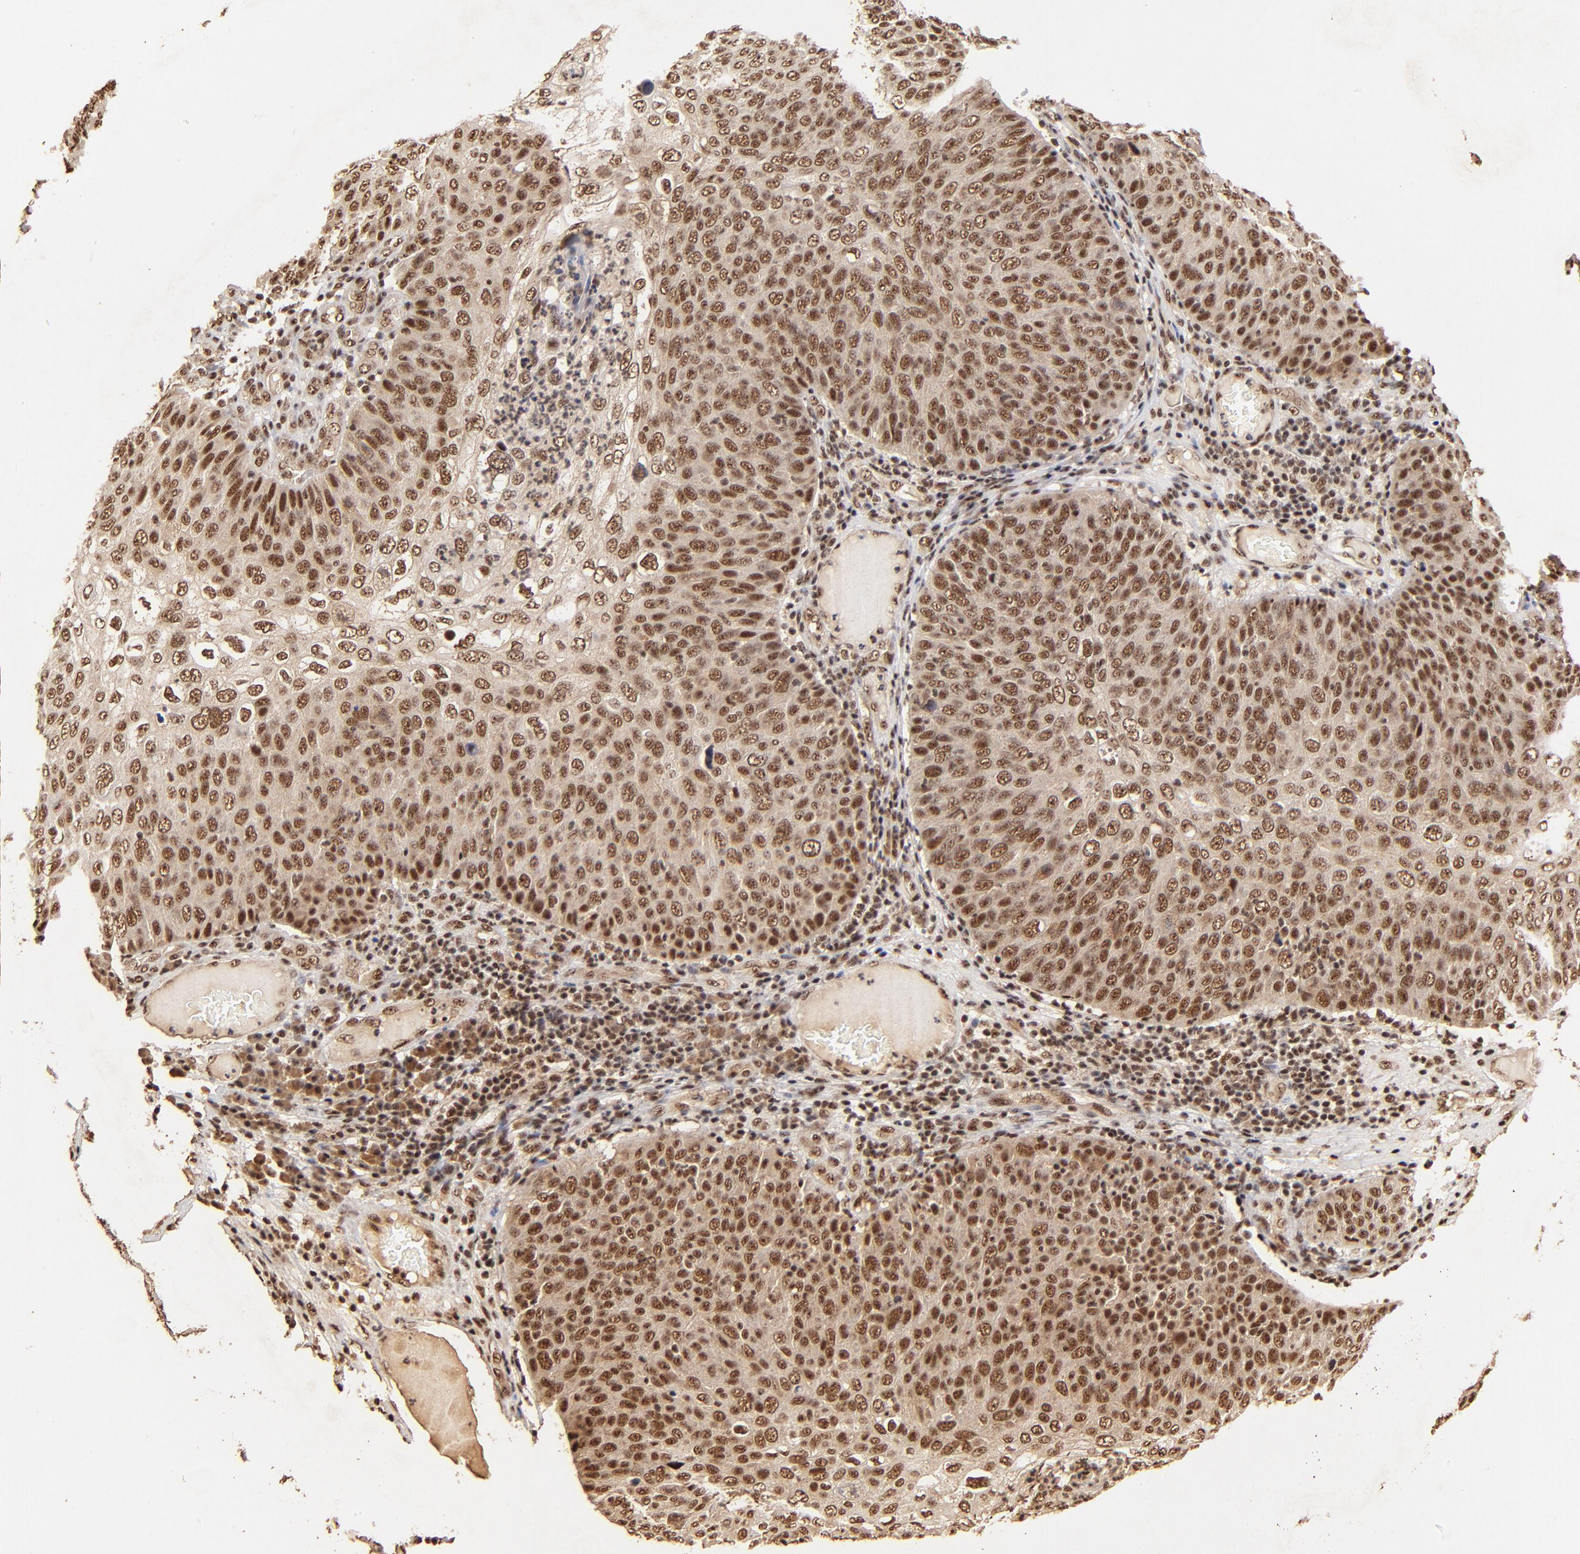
{"staining": {"intensity": "strong", "quantity": ">75%", "location": "cytoplasmic/membranous,nuclear"}, "tissue": "skin cancer", "cell_type": "Tumor cells", "image_type": "cancer", "snomed": [{"axis": "morphology", "description": "Squamous cell carcinoma, NOS"}, {"axis": "topography", "description": "Skin"}], "caption": "Immunohistochemistry (IHC) image of squamous cell carcinoma (skin) stained for a protein (brown), which demonstrates high levels of strong cytoplasmic/membranous and nuclear staining in approximately >75% of tumor cells.", "gene": "MED12", "patient": {"sex": "male", "age": 87}}